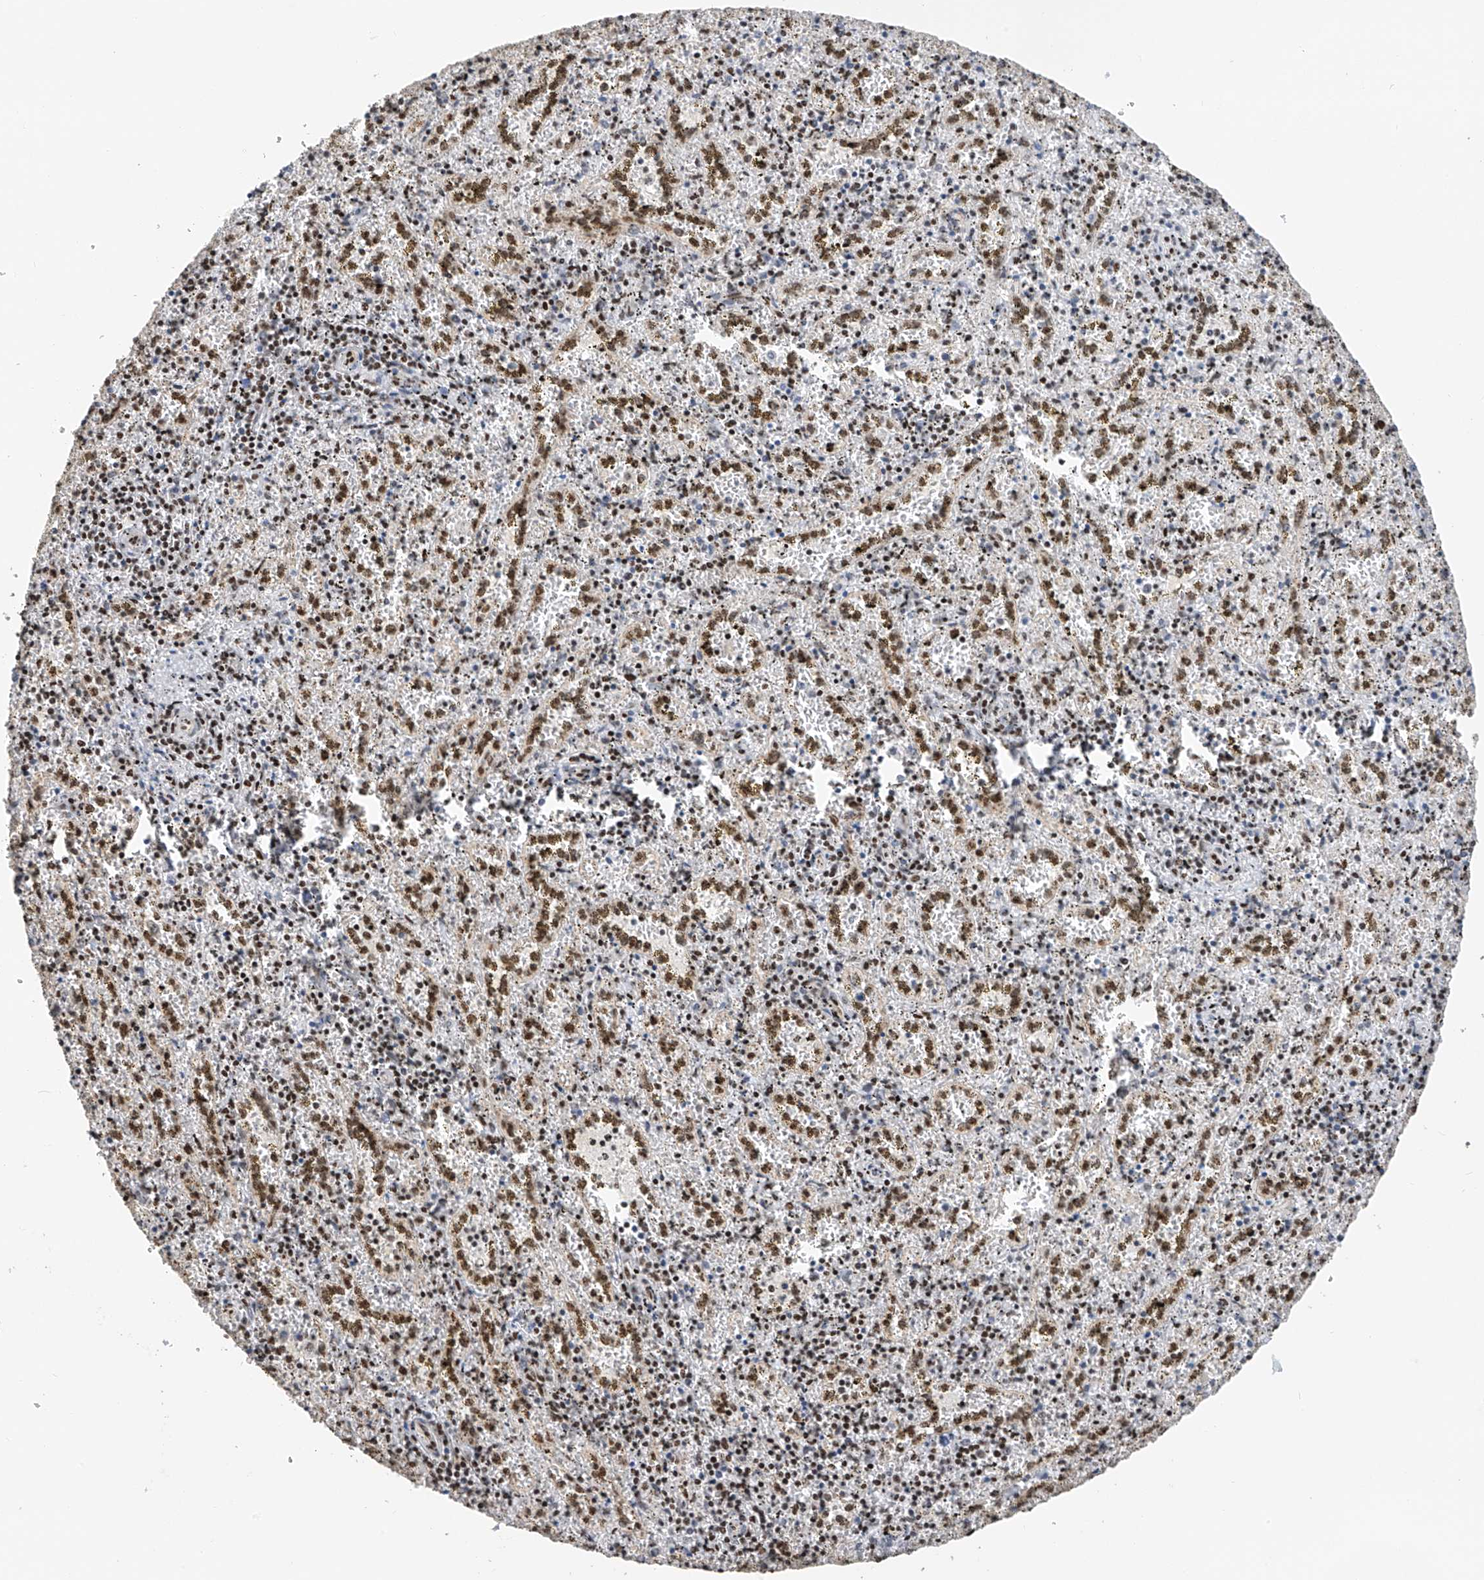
{"staining": {"intensity": "moderate", "quantity": "25%-75%", "location": "nuclear"}, "tissue": "spleen", "cell_type": "Cells in red pulp", "image_type": "normal", "snomed": [{"axis": "morphology", "description": "Normal tissue, NOS"}, {"axis": "topography", "description": "Spleen"}], "caption": "A medium amount of moderate nuclear positivity is appreciated in approximately 25%-75% of cells in red pulp in normal spleen. Nuclei are stained in blue.", "gene": "APLF", "patient": {"sex": "male", "age": 11}}